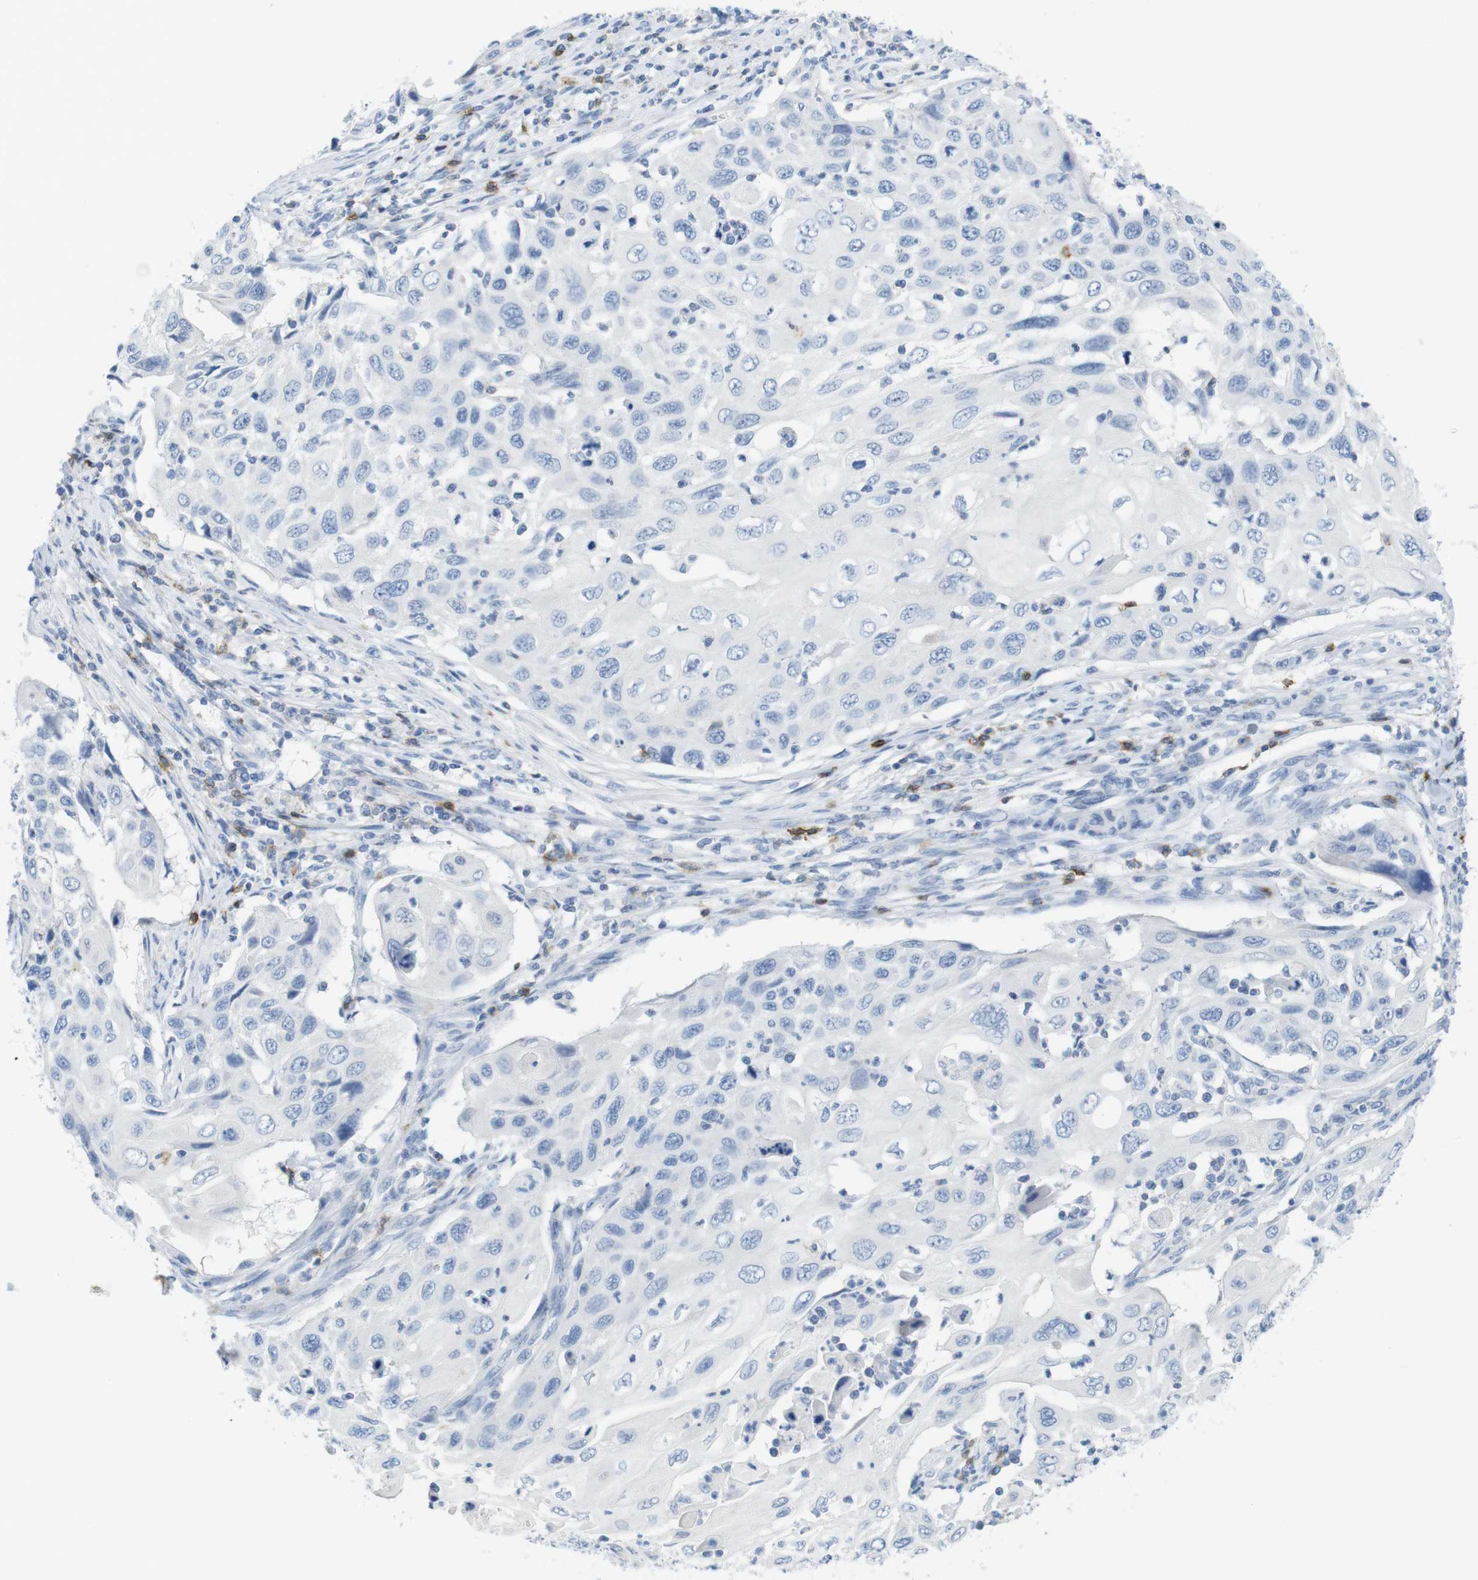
{"staining": {"intensity": "negative", "quantity": "none", "location": "none"}, "tissue": "cervical cancer", "cell_type": "Tumor cells", "image_type": "cancer", "snomed": [{"axis": "morphology", "description": "Squamous cell carcinoma, NOS"}, {"axis": "topography", "description": "Cervix"}], "caption": "A high-resolution micrograph shows immunohistochemistry (IHC) staining of cervical cancer, which shows no significant positivity in tumor cells. (DAB (3,3'-diaminobenzidine) IHC with hematoxylin counter stain).", "gene": "CD5", "patient": {"sex": "female", "age": 70}}